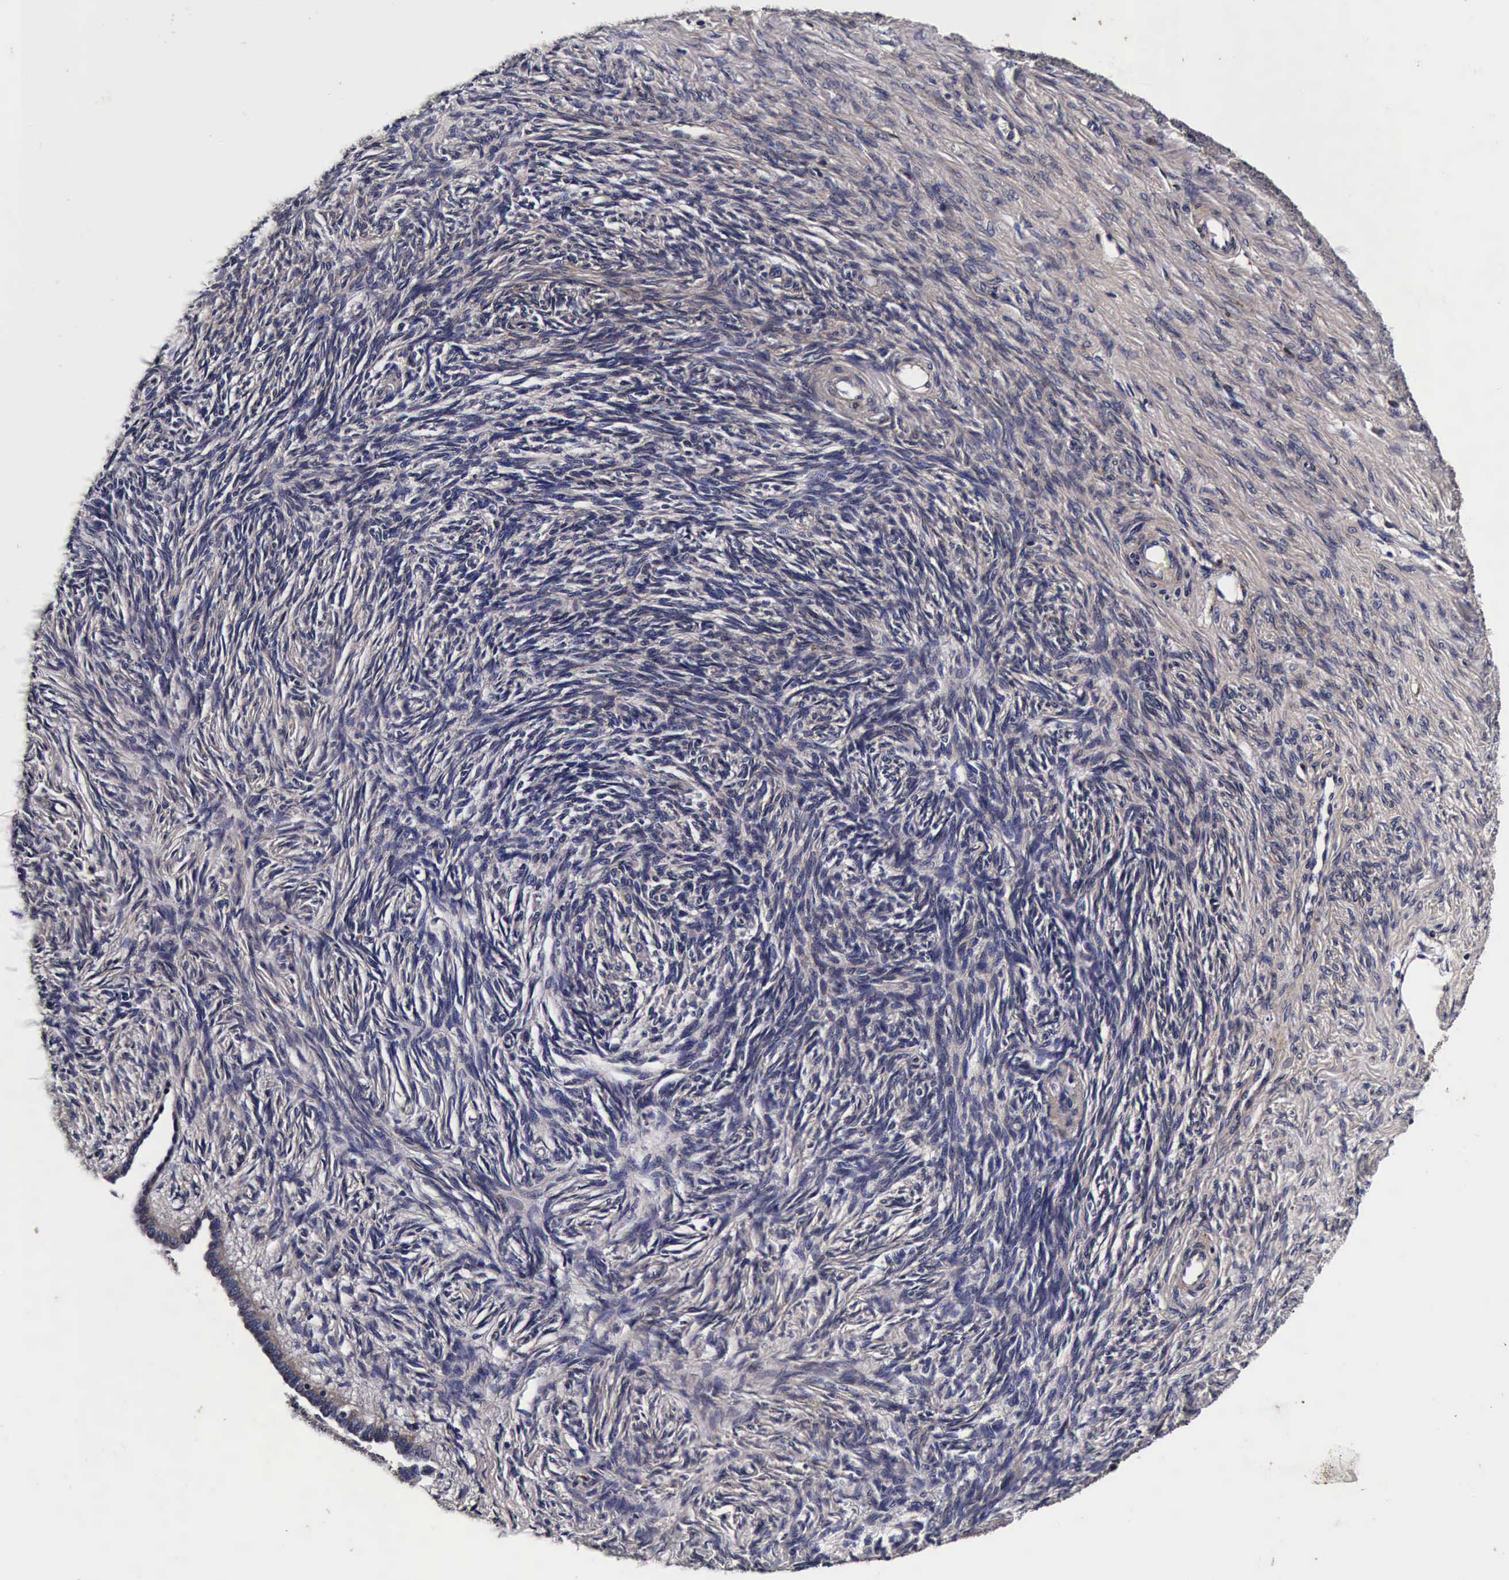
{"staining": {"intensity": "negative", "quantity": "none", "location": "none"}, "tissue": "ovarian cancer", "cell_type": "Tumor cells", "image_type": "cancer", "snomed": [{"axis": "morphology", "description": "Normal tissue, NOS"}, {"axis": "morphology", "description": "Cystadenocarcinoma, serous, NOS"}, {"axis": "topography", "description": "Ovary"}], "caption": "A micrograph of human ovarian serous cystadenocarcinoma is negative for staining in tumor cells. (DAB (3,3'-diaminobenzidine) IHC with hematoxylin counter stain).", "gene": "CST3", "patient": {"sex": "female", "age": 62}}